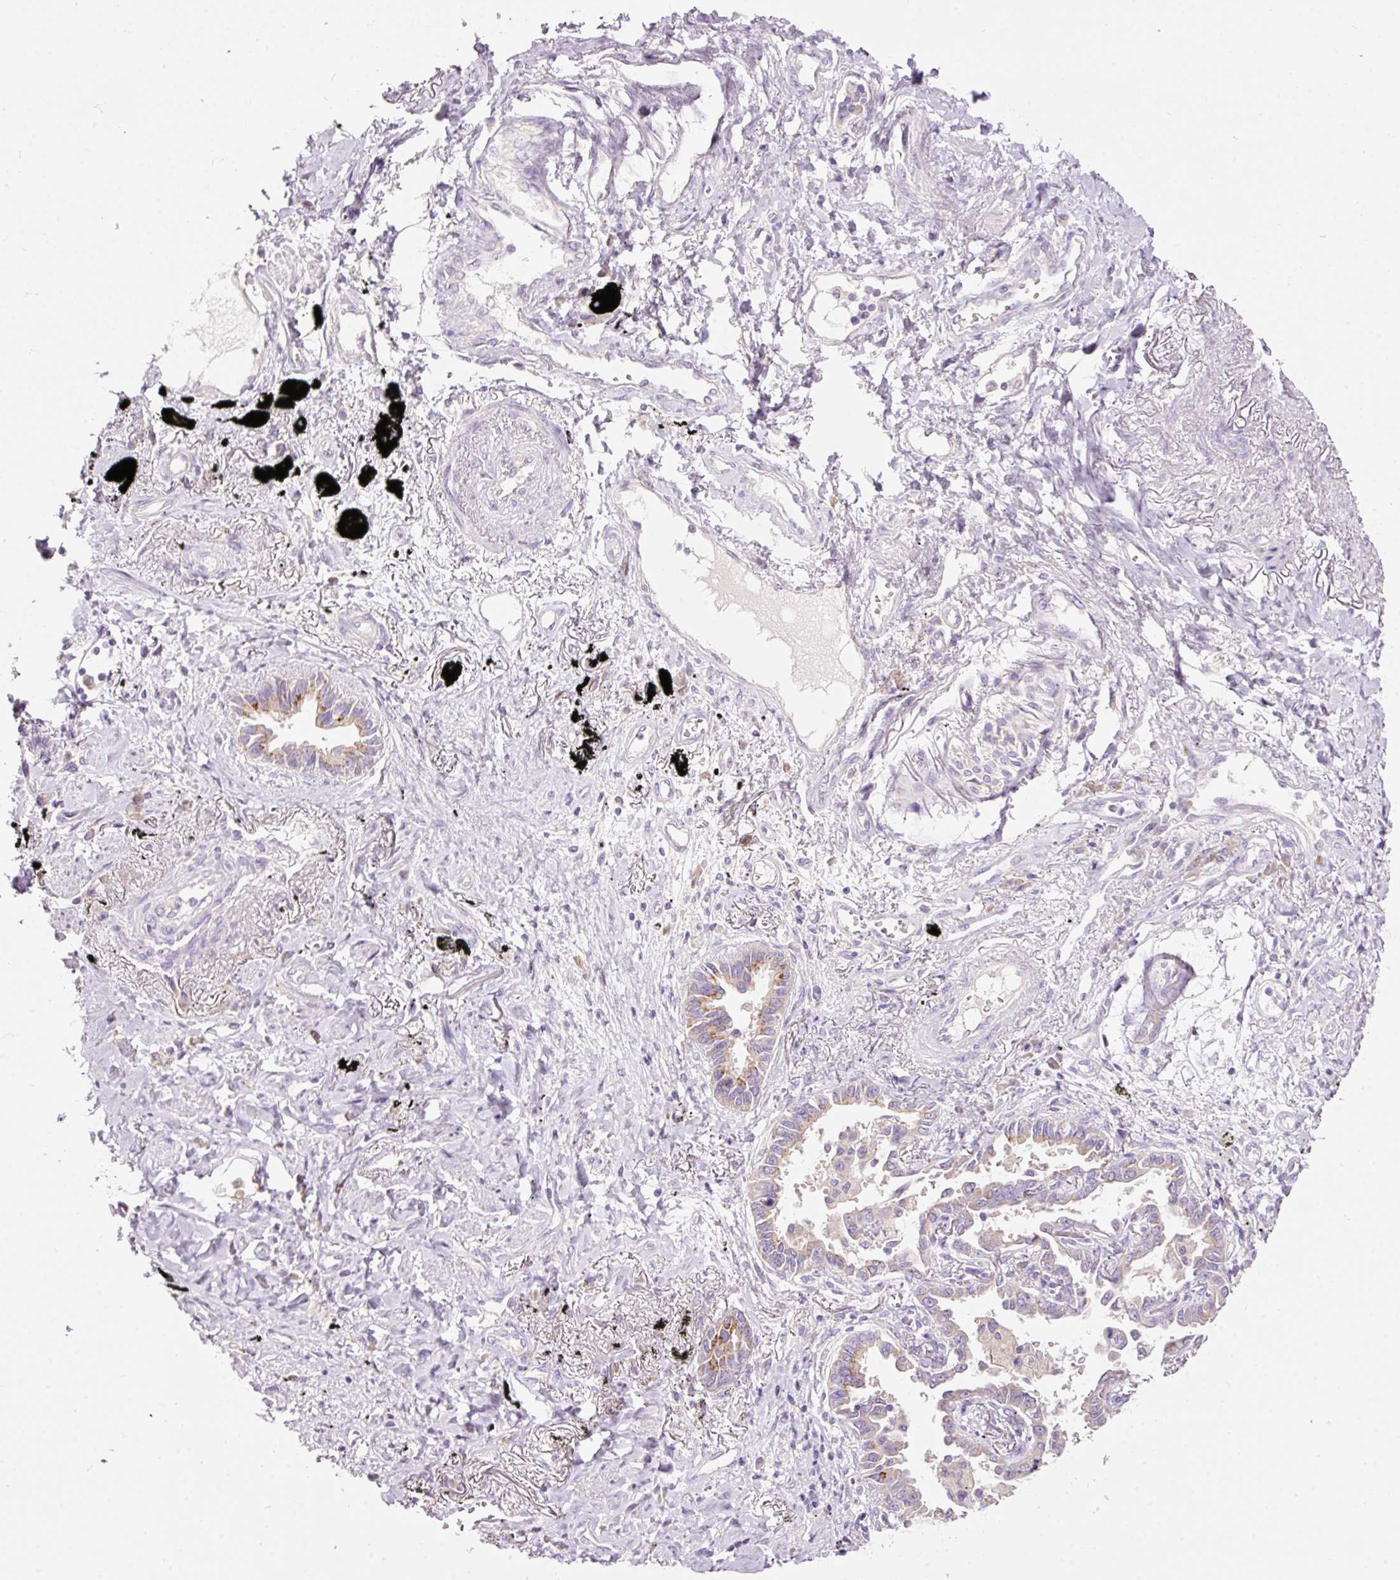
{"staining": {"intensity": "moderate", "quantity": "<25%", "location": "cytoplasmic/membranous"}, "tissue": "lung cancer", "cell_type": "Tumor cells", "image_type": "cancer", "snomed": [{"axis": "morphology", "description": "Adenocarcinoma, NOS"}, {"axis": "topography", "description": "Lung"}], "caption": "Lung cancer tissue exhibits moderate cytoplasmic/membranous positivity in about <25% of tumor cells", "gene": "RSPO2", "patient": {"sex": "male", "age": 67}}